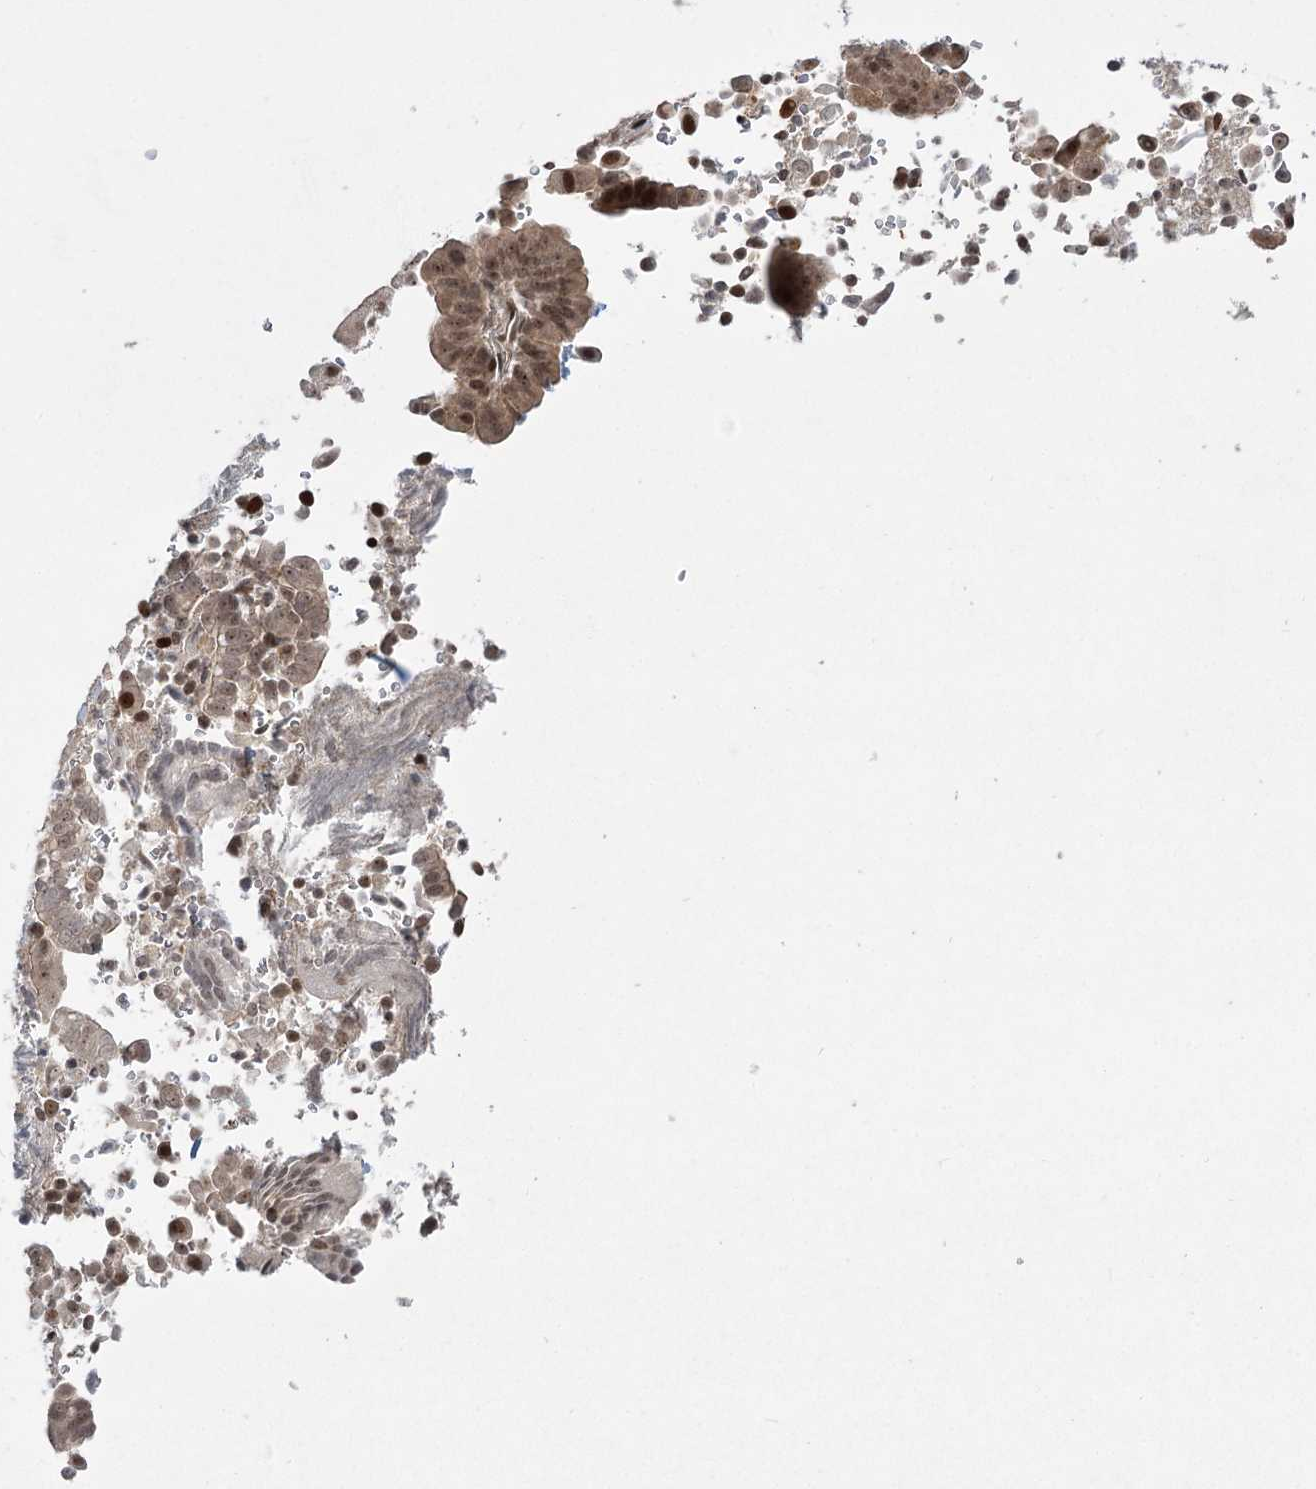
{"staining": {"intensity": "weak", "quantity": "25%-75%", "location": "cytoplasmic/membranous,nuclear"}, "tissue": "liver cancer", "cell_type": "Tumor cells", "image_type": "cancer", "snomed": [{"axis": "morphology", "description": "Cholangiocarcinoma"}, {"axis": "topography", "description": "Liver"}], "caption": "This histopathology image reveals IHC staining of human liver cholangiocarcinoma, with low weak cytoplasmic/membranous and nuclear expression in about 25%-75% of tumor cells.", "gene": "HELQ", "patient": {"sex": "female", "age": 75}}